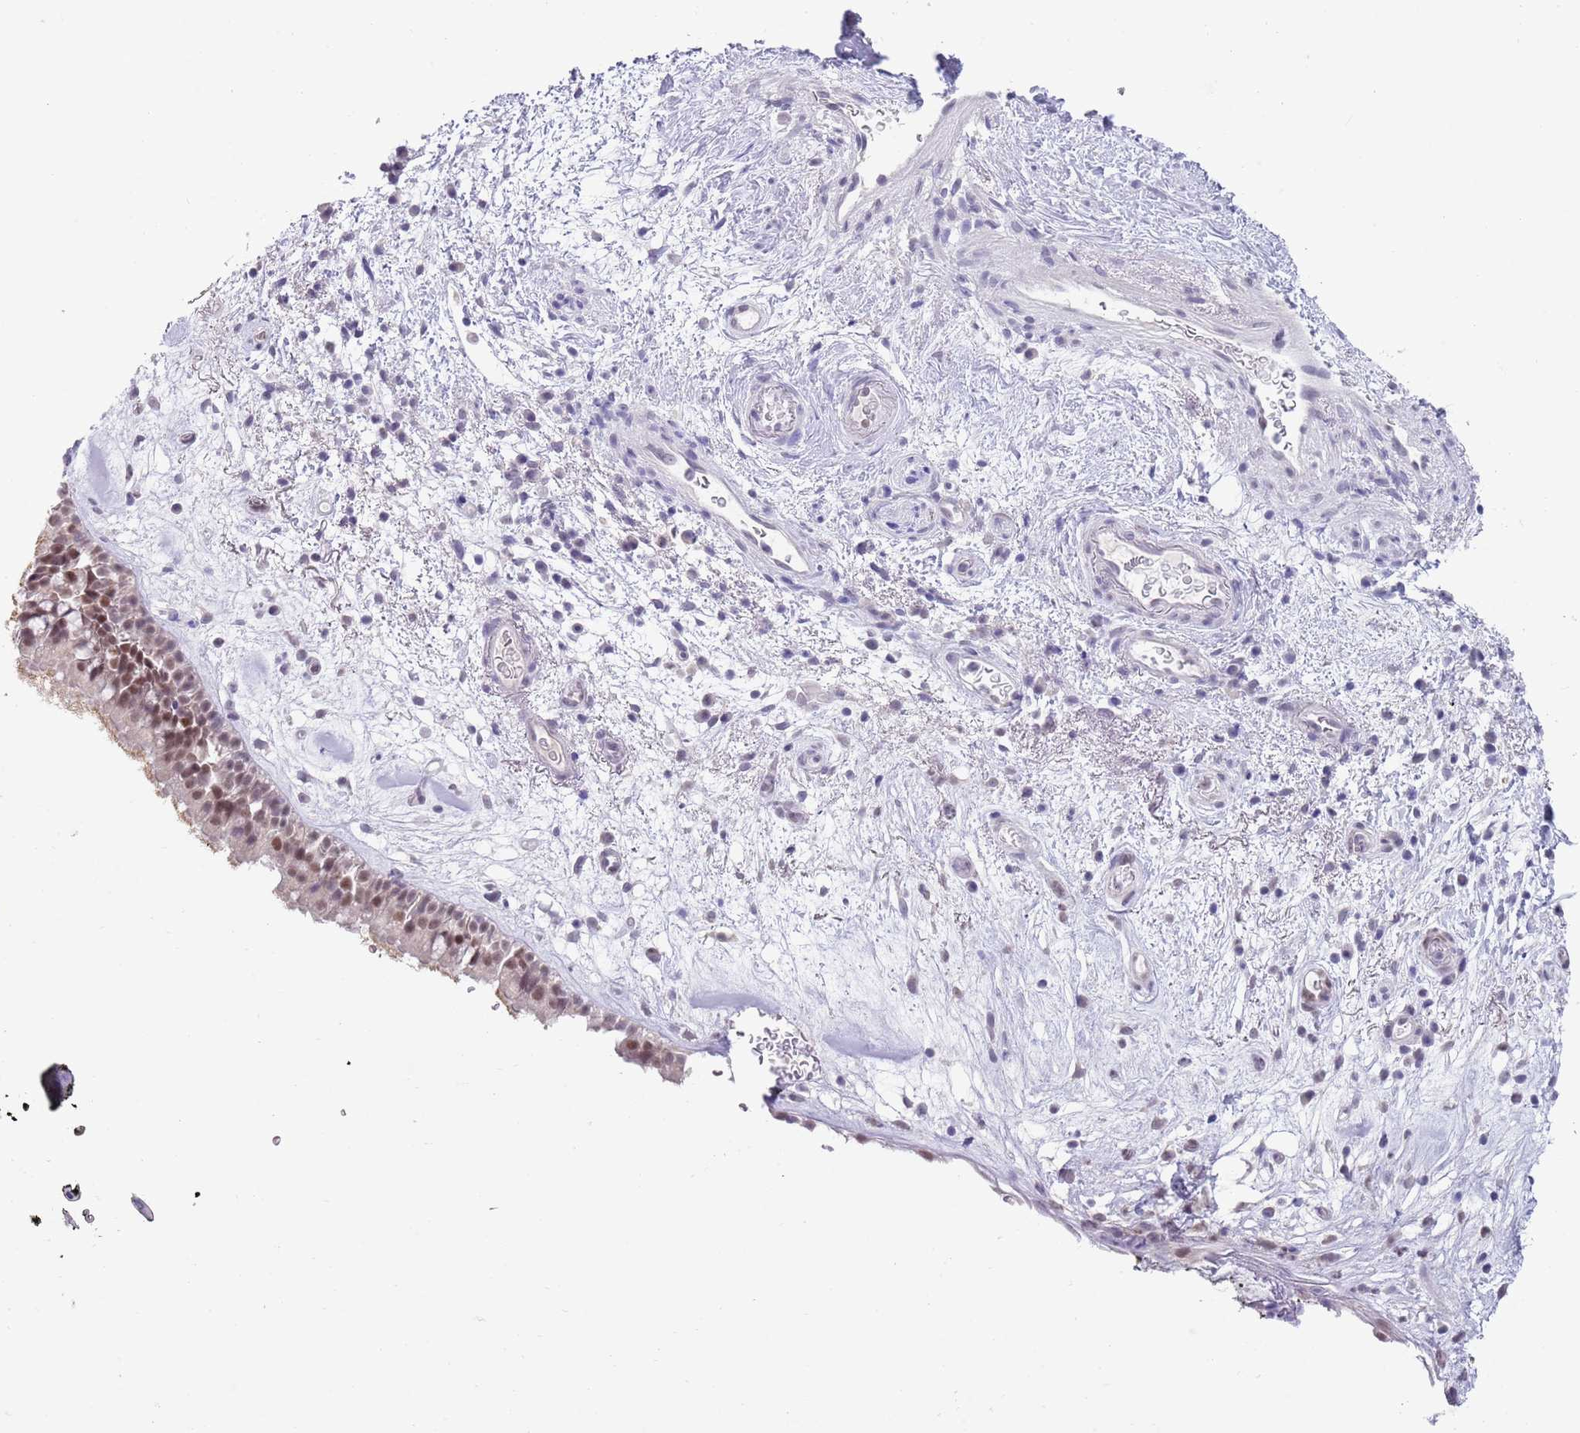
{"staining": {"intensity": "moderate", "quantity": ">75%", "location": "nuclear"}, "tissue": "nasopharynx", "cell_type": "Respiratory epithelial cells", "image_type": "normal", "snomed": [{"axis": "morphology", "description": "Normal tissue, NOS"}, {"axis": "morphology", "description": "Squamous cell carcinoma, NOS"}, {"axis": "topography", "description": "Nasopharynx"}, {"axis": "topography", "description": "Head-Neck"}], "caption": "Immunohistochemistry of normal human nasopharynx displays medium levels of moderate nuclear expression in approximately >75% of respiratory epithelial cells. (brown staining indicates protein expression, while blue staining denotes nuclei).", "gene": "SEPHS2", "patient": {"sex": "male", "age": 85}}